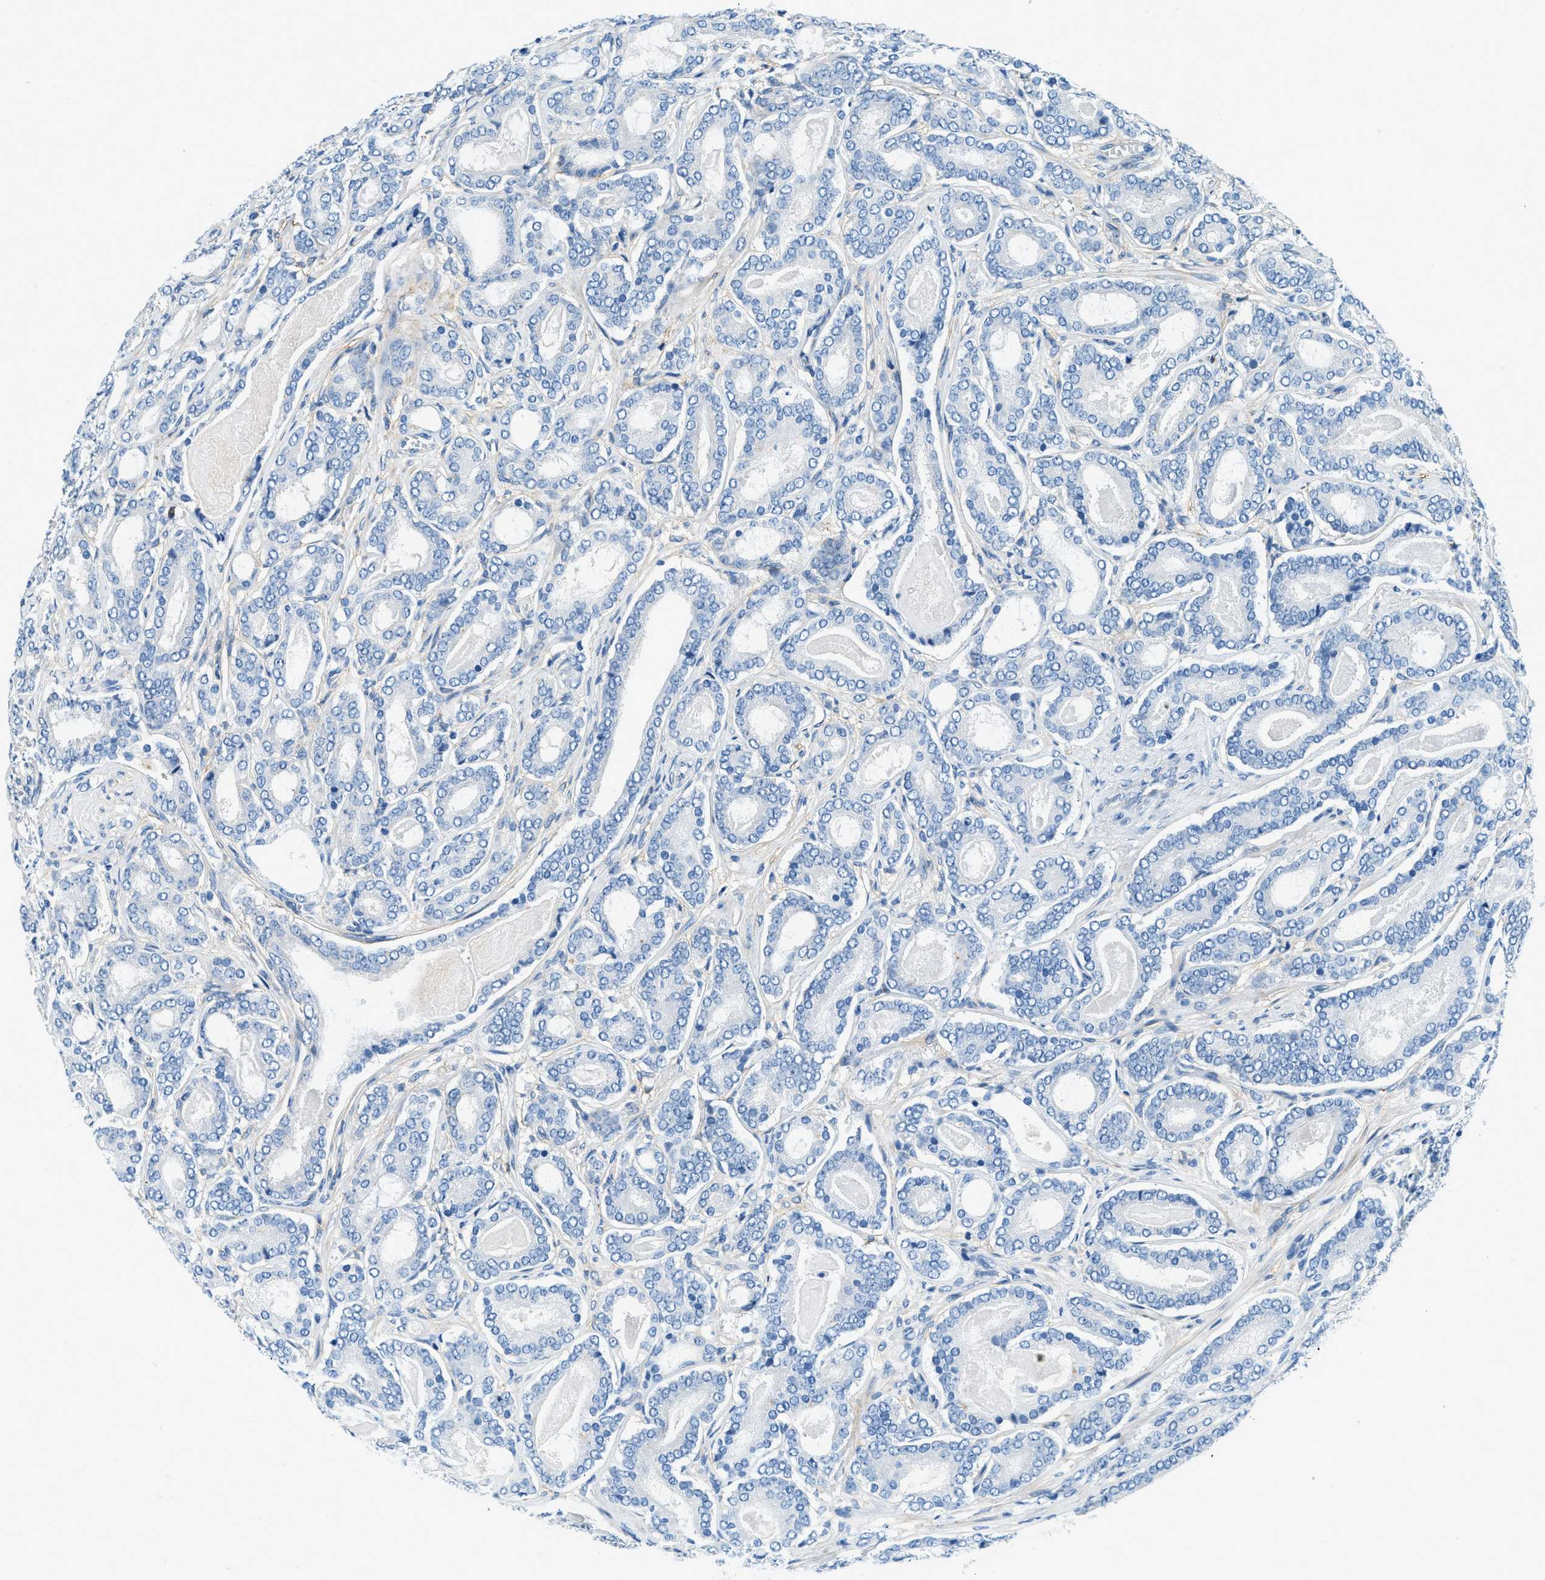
{"staining": {"intensity": "negative", "quantity": "none", "location": "none"}, "tissue": "prostate cancer", "cell_type": "Tumor cells", "image_type": "cancer", "snomed": [{"axis": "morphology", "description": "Adenocarcinoma, High grade"}, {"axis": "topography", "description": "Prostate"}], "caption": "Tumor cells are negative for protein expression in human prostate cancer.", "gene": "ZNF367", "patient": {"sex": "male", "age": 60}}